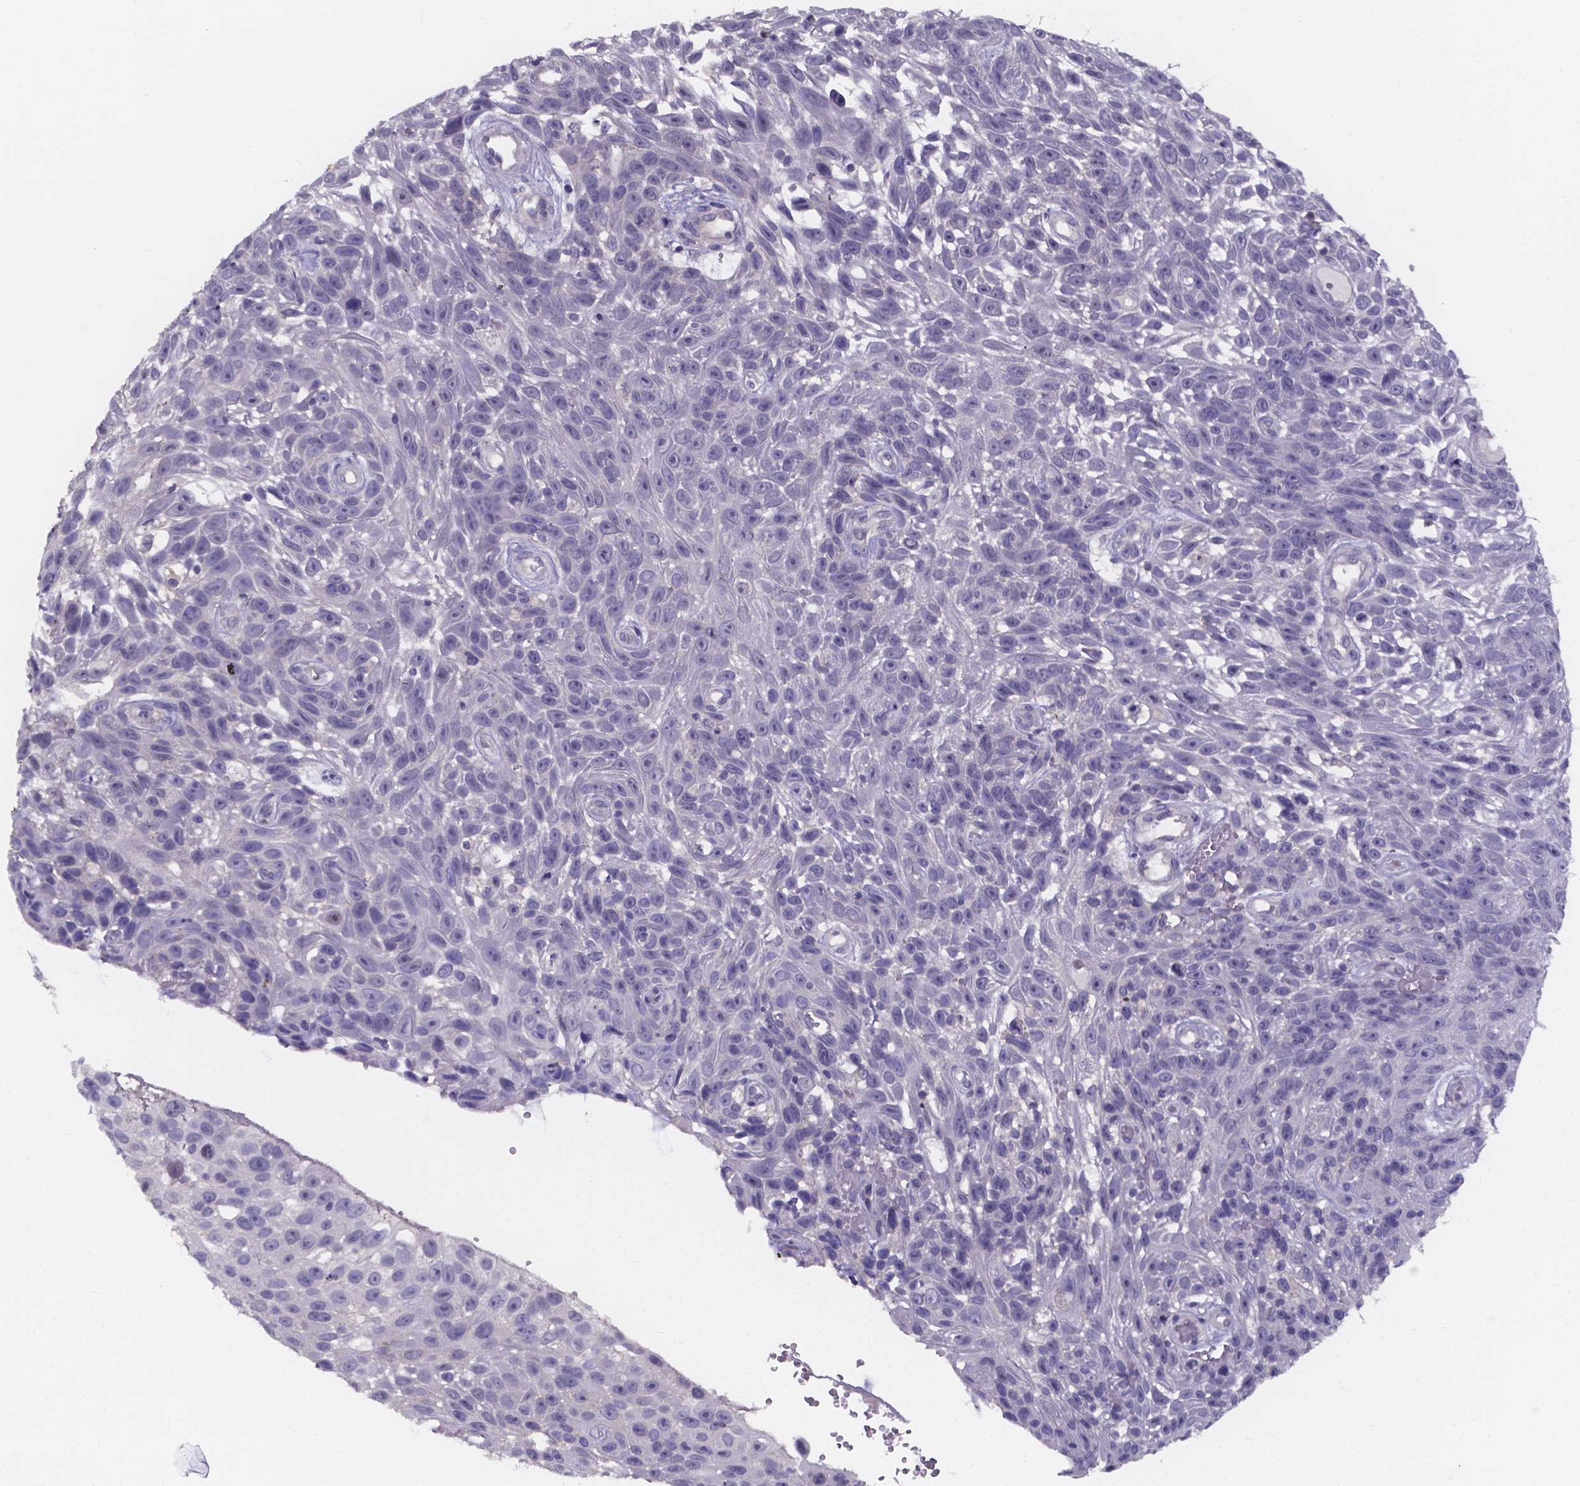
{"staining": {"intensity": "negative", "quantity": "none", "location": "none"}, "tissue": "skin cancer", "cell_type": "Tumor cells", "image_type": "cancer", "snomed": [{"axis": "morphology", "description": "Squamous cell carcinoma, NOS"}, {"axis": "topography", "description": "Skin"}], "caption": "The image shows no staining of tumor cells in skin squamous cell carcinoma.", "gene": "SPOCD1", "patient": {"sex": "male", "age": 82}}